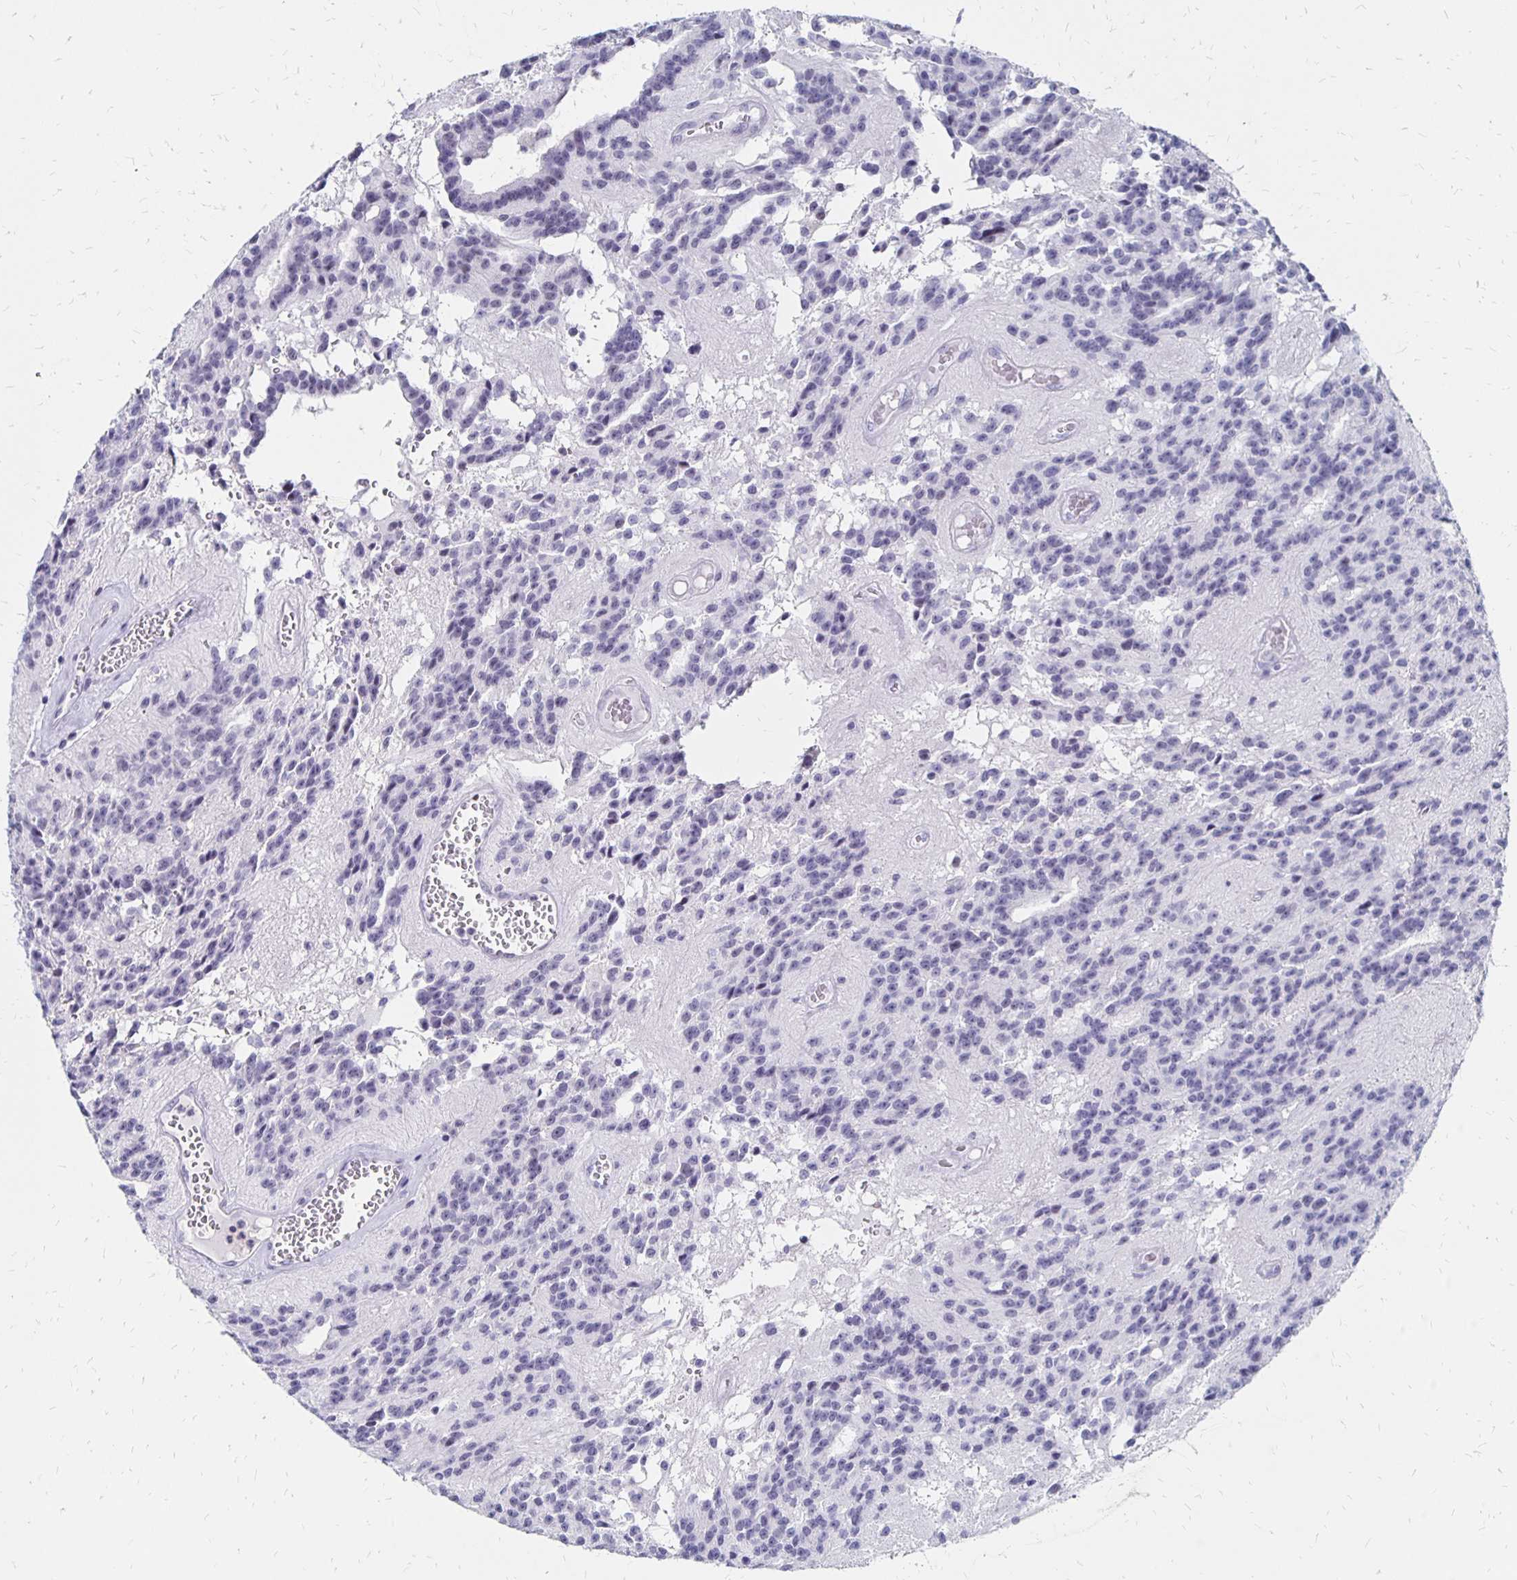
{"staining": {"intensity": "negative", "quantity": "none", "location": "none"}, "tissue": "glioma", "cell_type": "Tumor cells", "image_type": "cancer", "snomed": [{"axis": "morphology", "description": "Glioma, malignant, Low grade"}, {"axis": "topography", "description": "Brain"}], "caption": "DAB immunohistochemical staining of human glioma reveals no significant positivity in tumor cells.", "gene": "SYT2", "patient": {"sex": "male", "age": 31}}